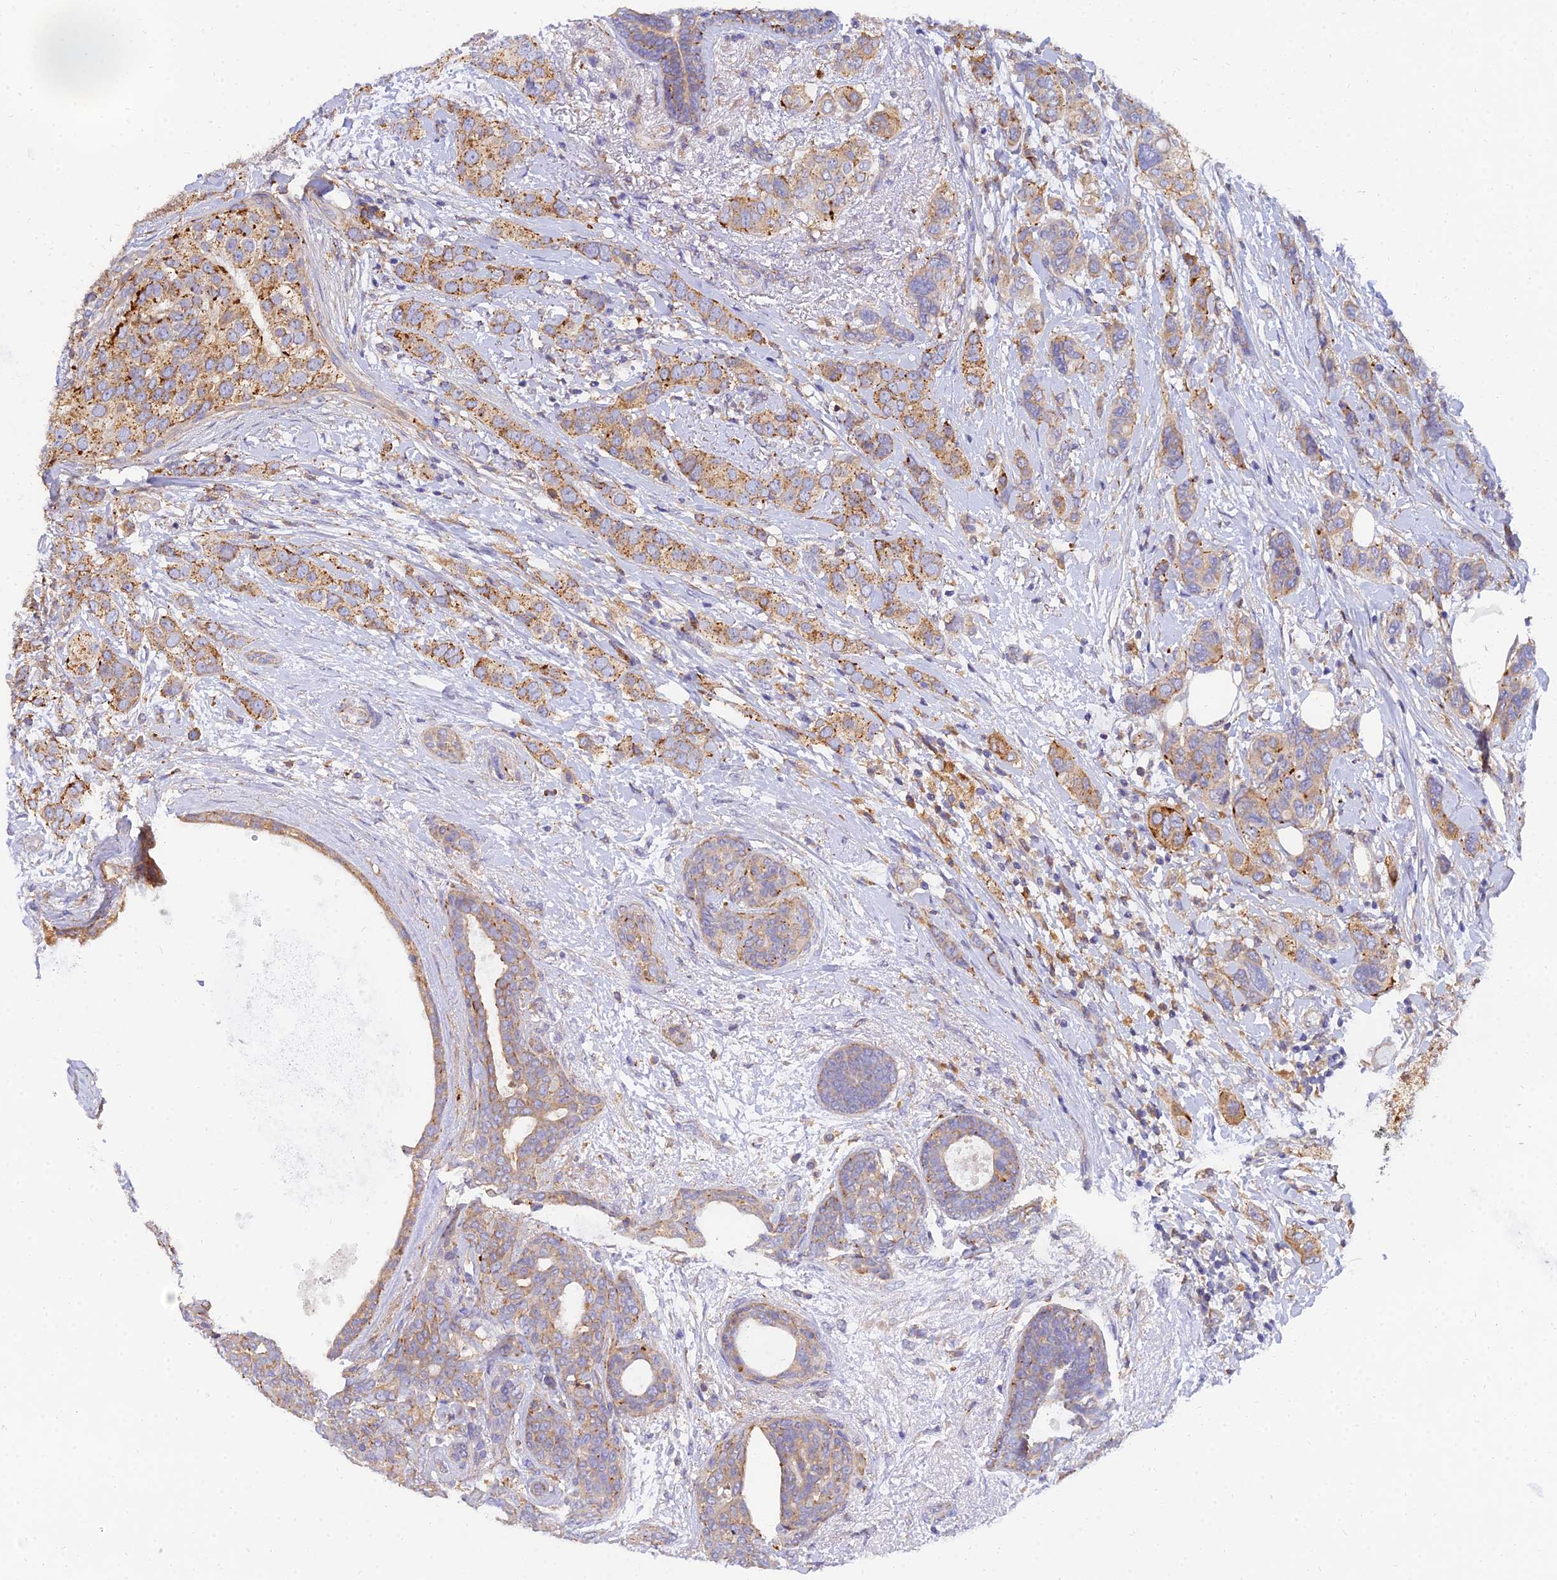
{"staining": {"intensity": "moderate", "quantity": "25%-75%", "location": "cytoplasmic/membranous"}, "tissue": "breast cancer", "cell_type": "Tumor cells", "image_type": "cancer", "snomed": [{"axis": "morphology", "description": "Lobular carcinoma"}, {"axis": "topography", "description": "Breast"}], "caption": "Protein staining shows moderate cytoplasmic/membranous positivity in approximately 25%-75% of tumor cells in breast cancer.", "gene": "ARL8B", "patient": {"sex": "female", "age": 51}}